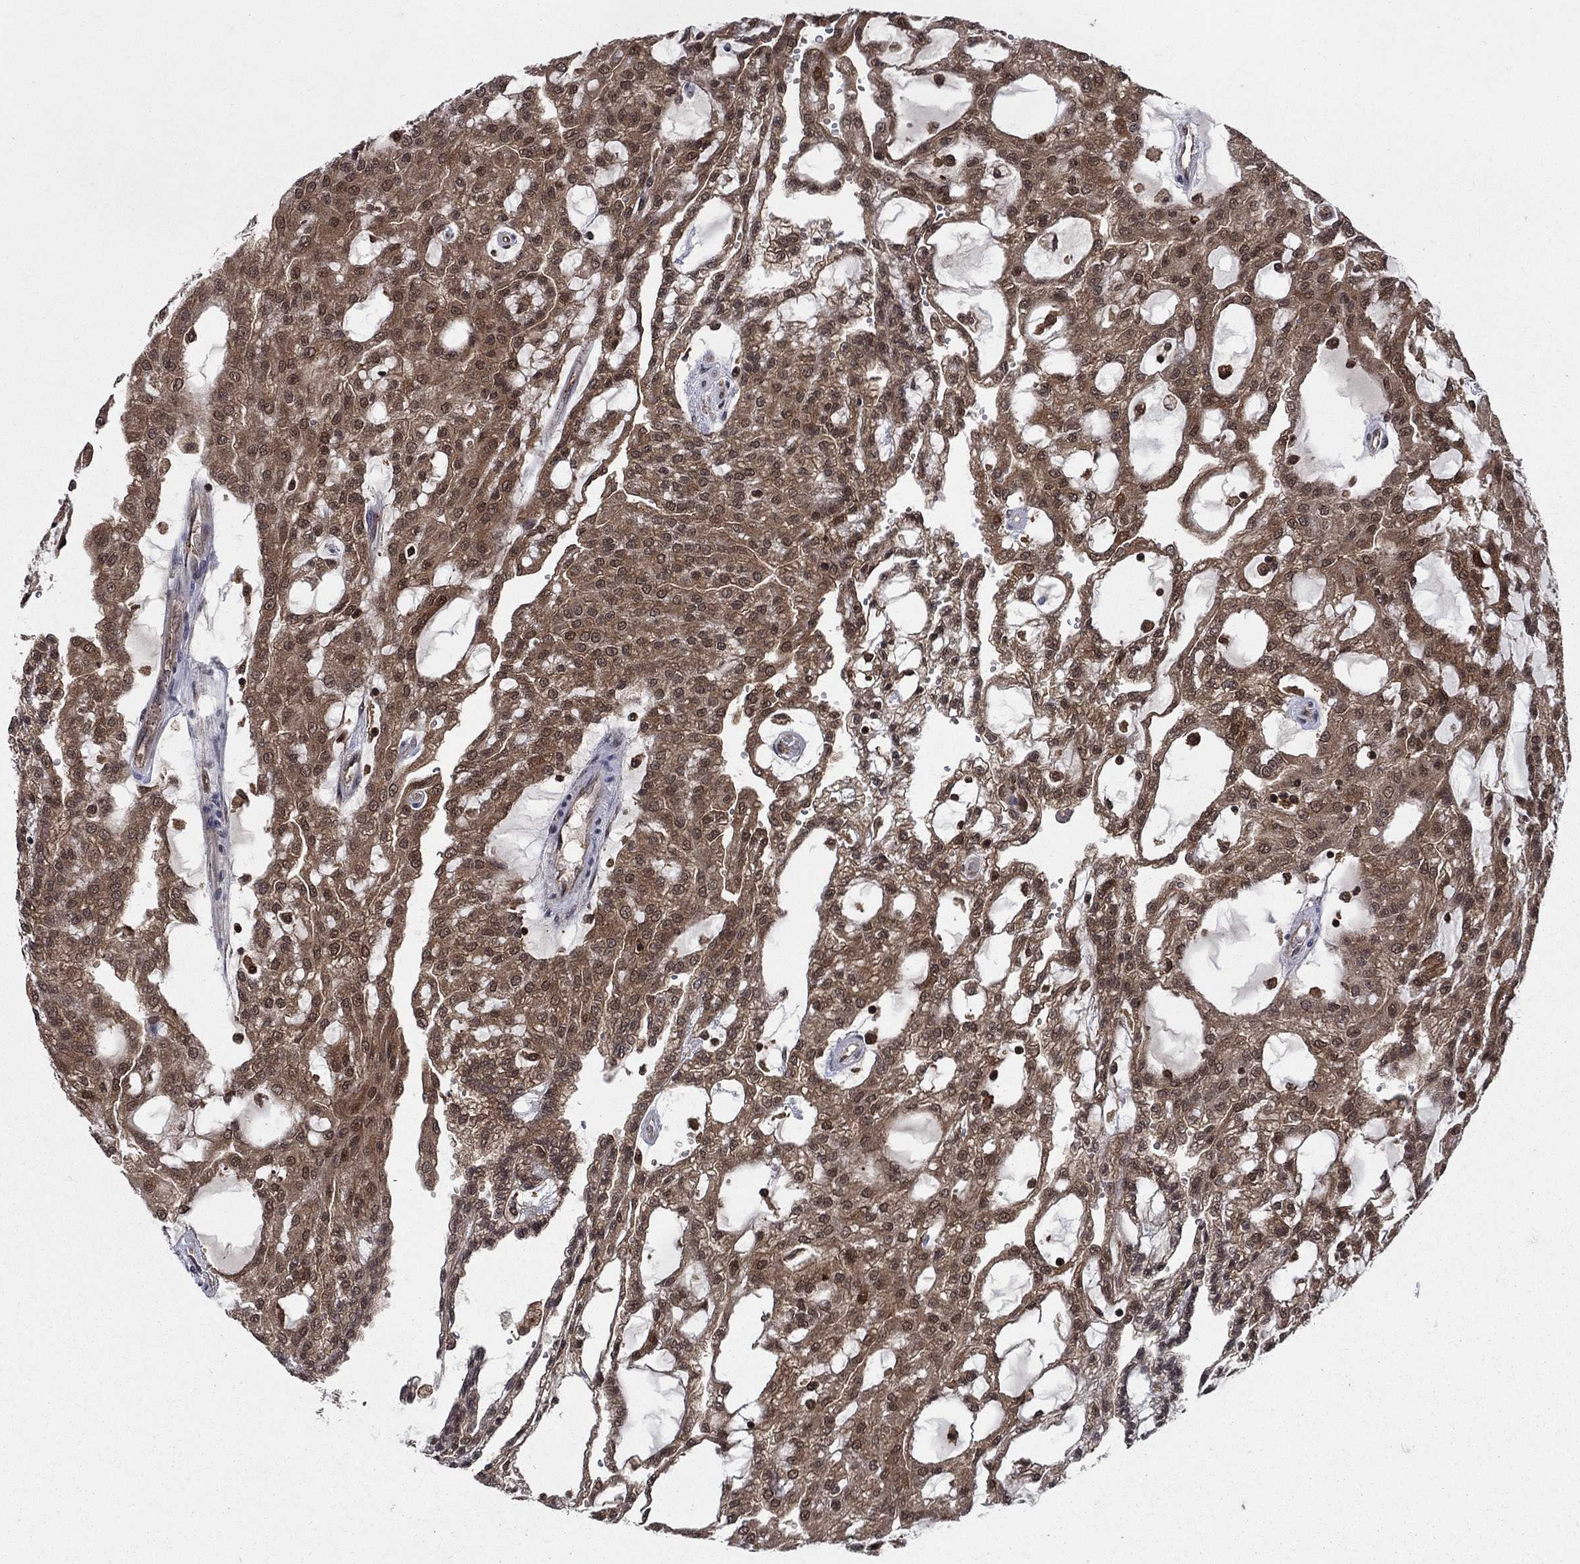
{"staining": {"intensity": "moderate", "quantity": ">75%", "location": "cytoplasmic/membranous"}, "tissue": "renal cancer", "cell_type": "Tumor cells", "image_type": "cancer", "snomed": [{"axis": "morphology", "description": "Adenocarcinoma, NOS"}, {"axis": "topography", "description": "Kidney"}], "caption": "A brown stain highlights moderate cytoplasmic/membranous expression of a protein in human renal cancer (adenocarcinoma) tumor cells.", "gene": "CACYBP", "patient": {"sex": "male", "age": 63}}